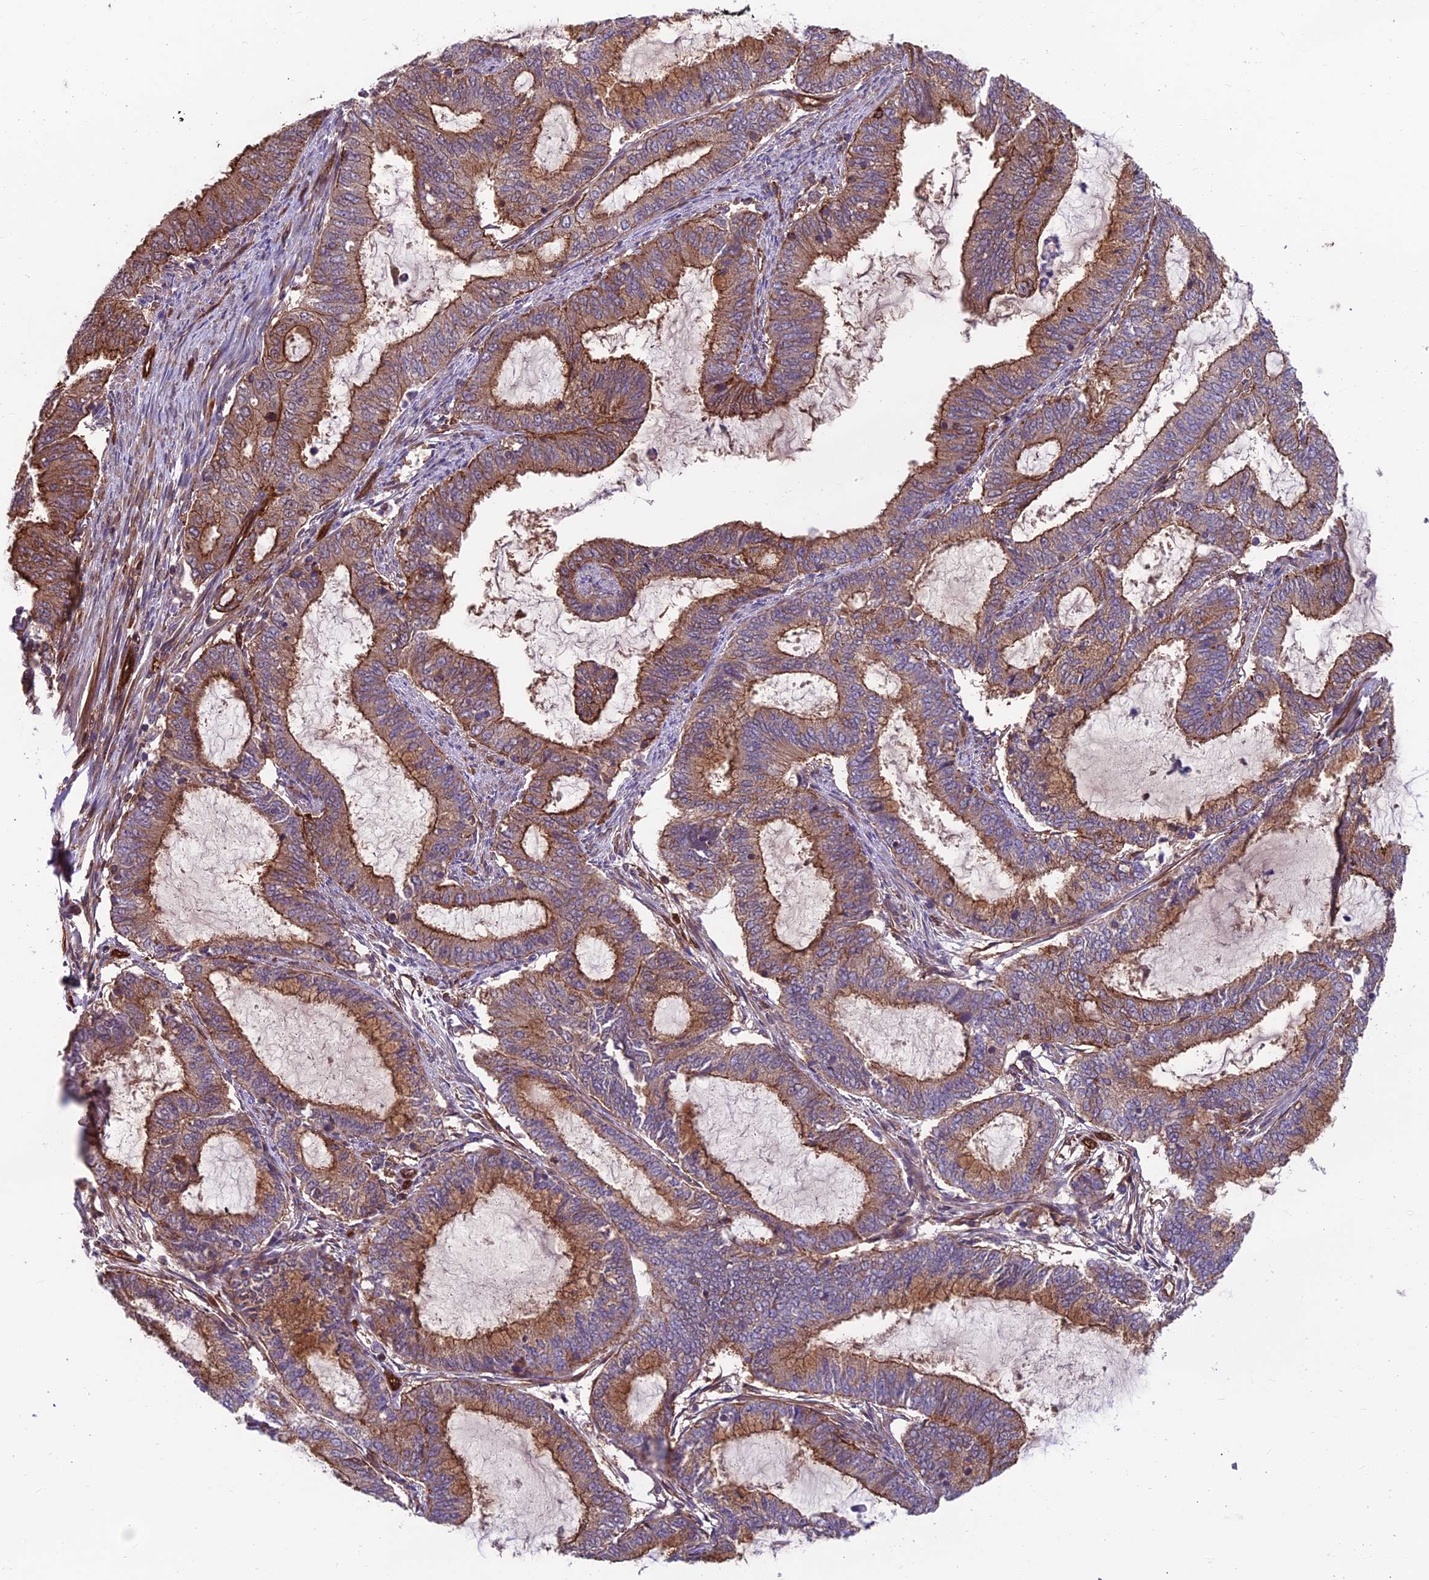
{"staining": {"intensity": "strong", "quantity": ">75%", "location": "cytoplasmic/membranous"}, "tissue": "endometrial cancer", "cell_type": "Tumor cells", "image_type": "cancer", "snomed": [{"axis": "morphology", "description": "Adenocarcinoma, NOS"}, {"axis": "topography", "description": "Endometrium"}], "caption": "Immunohistochemical staining of adenocarcinoma (endometrial) reveals strong cytoplasmic/membranous protein staining in about >75% of tumor cells.", "gene": "RTN4RL1", "patient": {"sex": "female", "age": 51}}